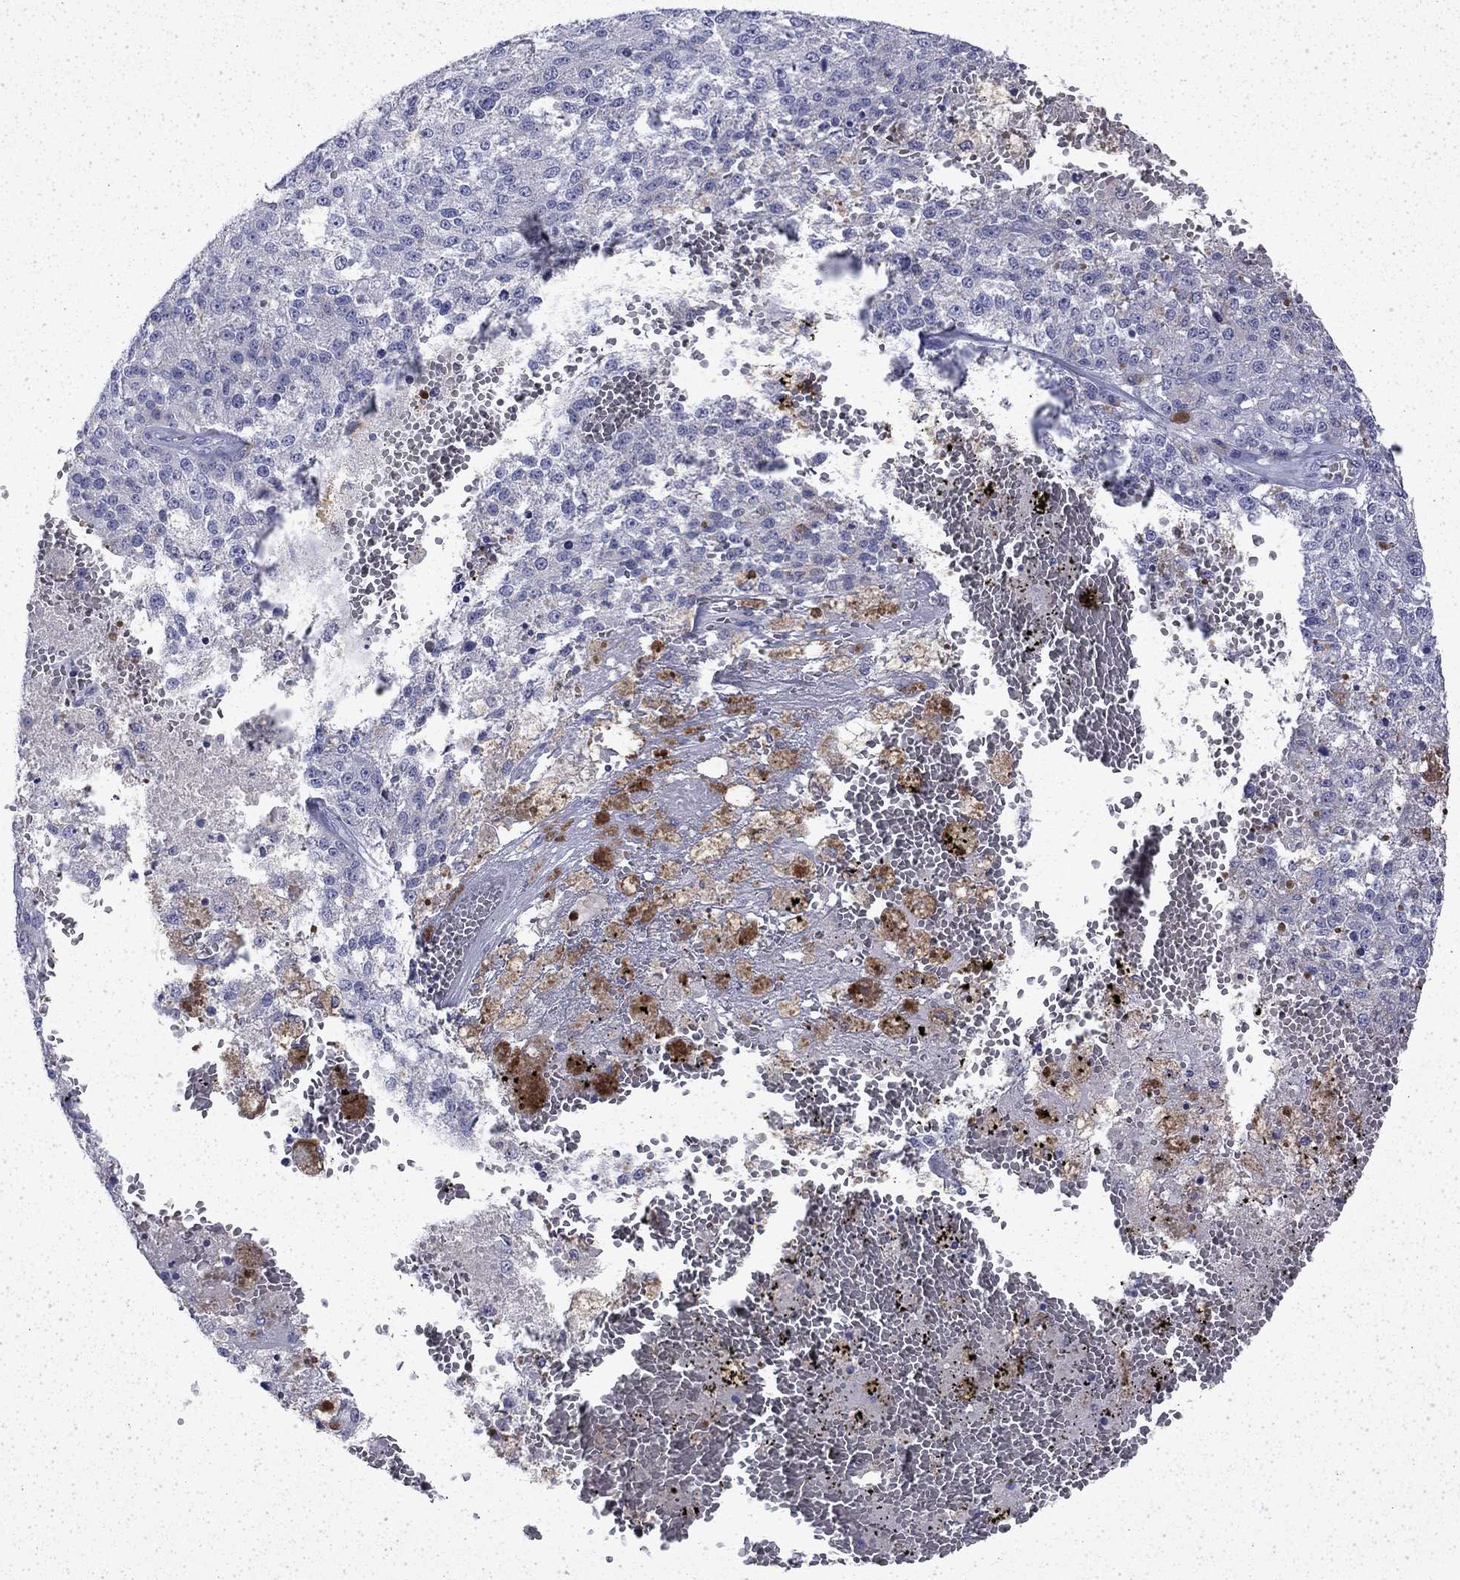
{"staining": {"intensity": "negative", "quantity": "none", "location": "none"}, "tissue": "melanoma", "cell_type": "Tumor cells", "image_type": "cancer", "snomed": [{"axis": "morphology", "description": "Malignant melanoma, Metastatic site"}, {"axis": "topography", "description": "Lymph node"}], "caption": "IHC image of human malignant melanoma (metastatic site) stained for a protein (brown), which shows no expression in tumor cells. The staining is performed using DAB brown chromogen with nuclei counter-stained in using hematoxylin.", "gene": "ENPP6", "patient": {"sex": "female", "age": 64}}